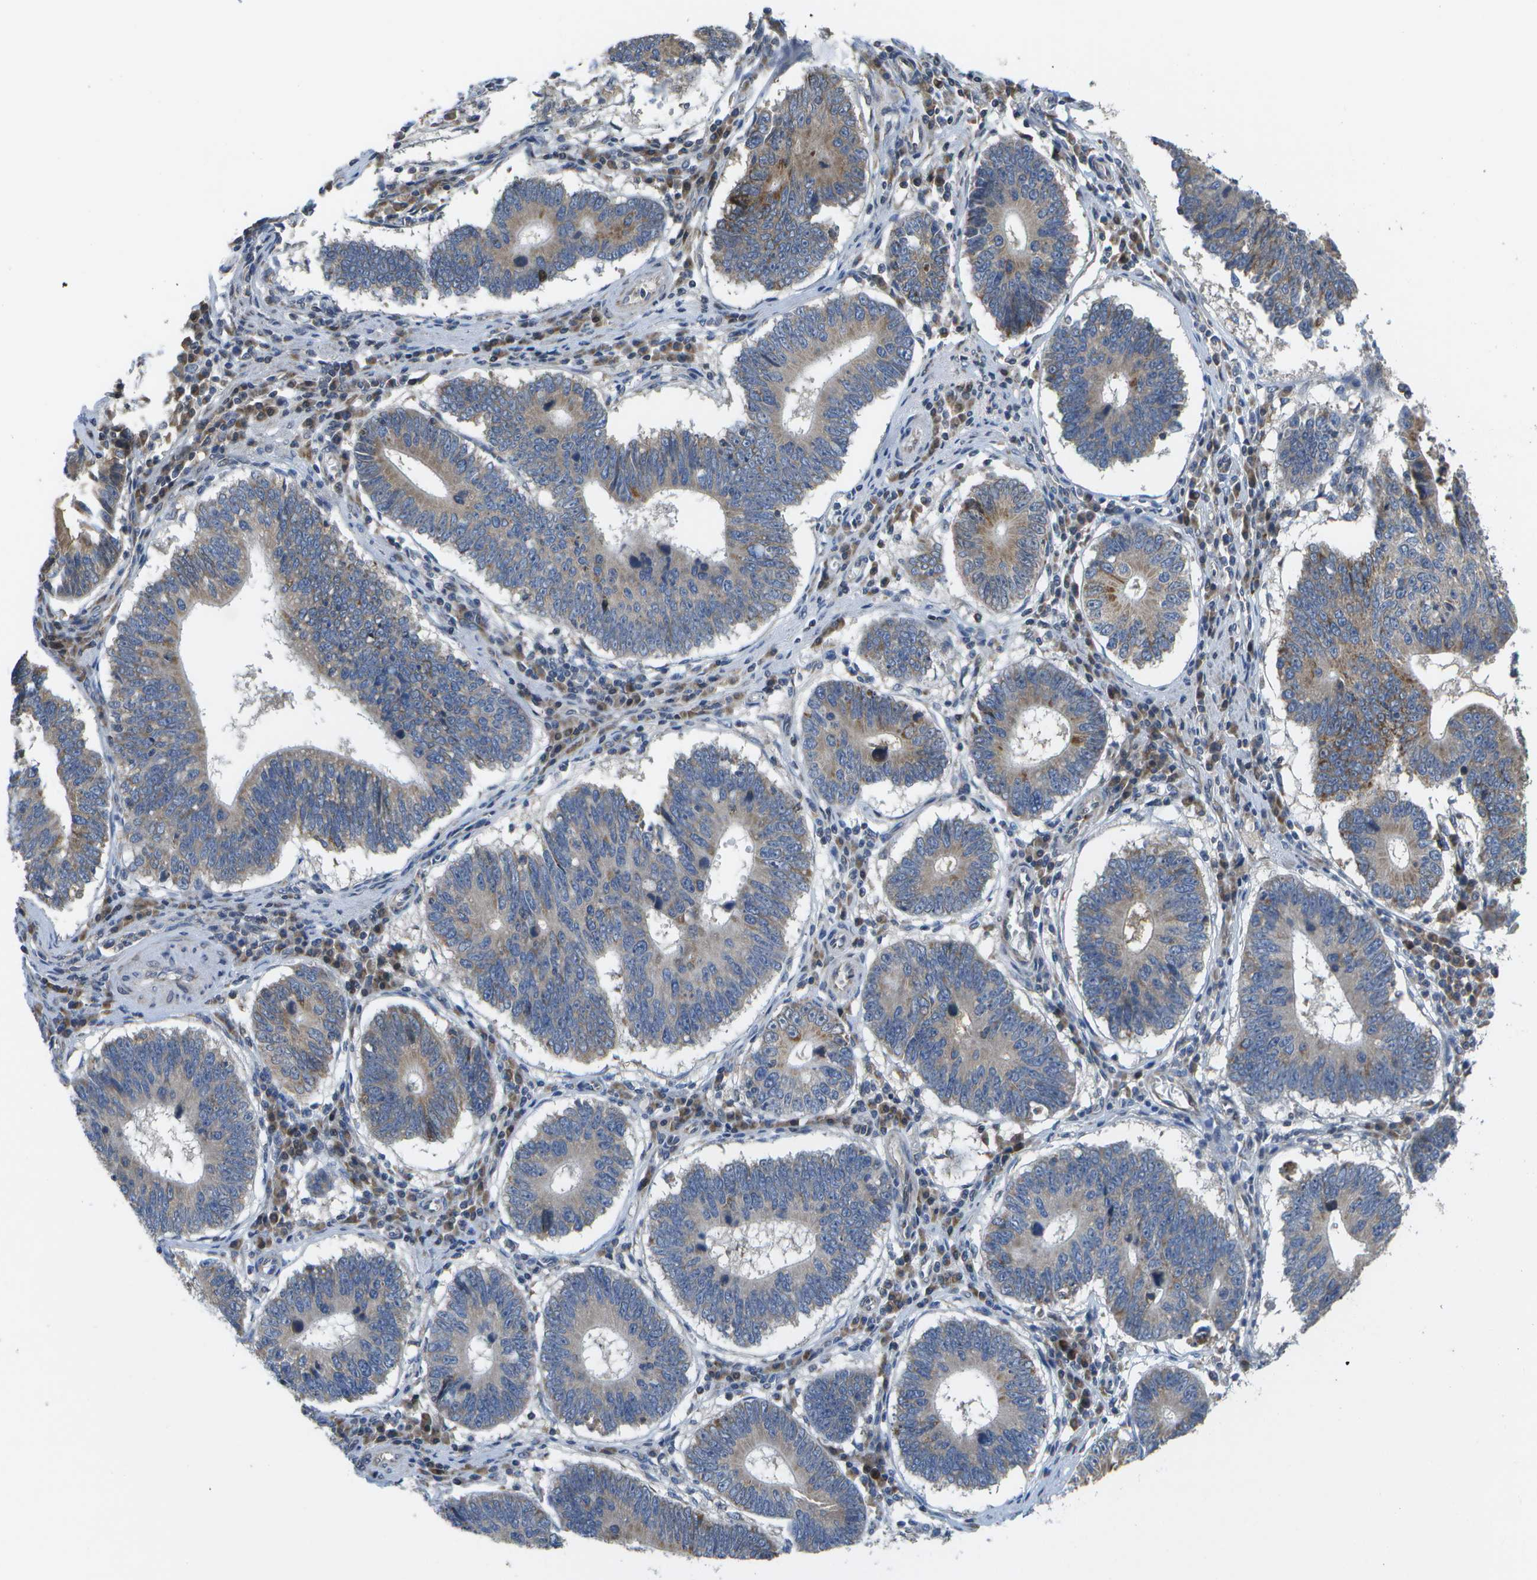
{"staining": {"intensity": "moderate", "quantity": "25%-75%", "location": "cytoplasmic/membranous"}, "tissue": "stomach cancer", "cell_type": "Tumor cells", "image_type": "cancer", "snomed": [{"axis": "morphology", "description": "Adenocarcinoma, NOS"}, {"axis": "topography", "description": "Stomach"}], "caption": "Immunohistochemistry micrograph of neoplastic tissue: human adenocarcinoma (stomach) stained using immunohistochemistry reveals medium levels of moderate protein expression localized specifically in the cytoplasmic/membranous of tumor cells, appearing as a cytoplasmic/membranous brown color.", "gene": "HADHA", "patient": {"sex": "male", "age": 59}}